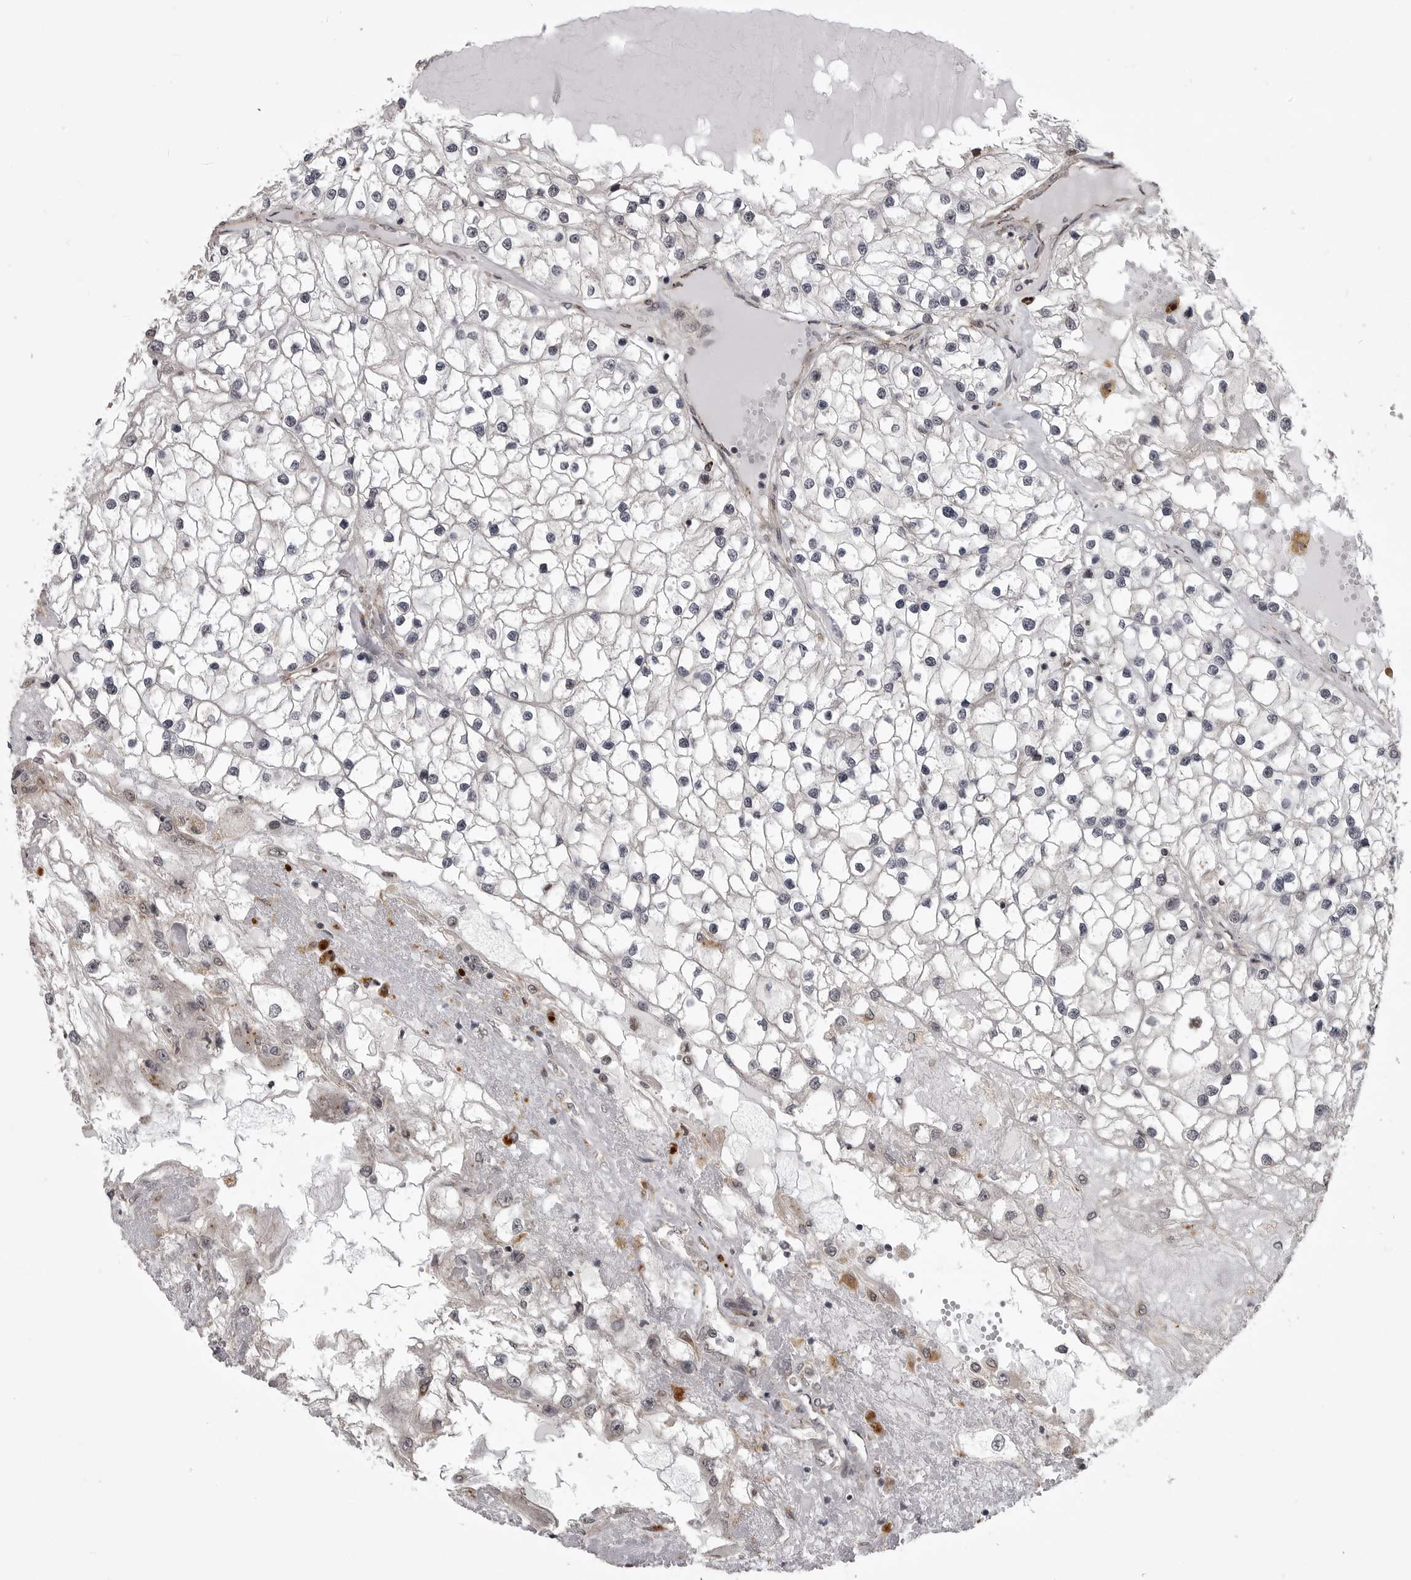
{"staining": {"intensity": "negative", "quantity": "none", "location": "none"}, "tissue": "renal cancer", "cell_type": "Tumor cells", "image_type": "cancer", "snomed": [{"axis": "morphology", "description": "Adenocarcinoma, NOS"}, {"axis": "topography", "description": "Kidney"}], "caption": "Protein analysis of renal adenocarcinoma displays no significant staining in tumor cells. (DAB IHC with hematoxylin counter stain).", "gene": "SNX16", "patient": {"sex": "male", "age": 68}}